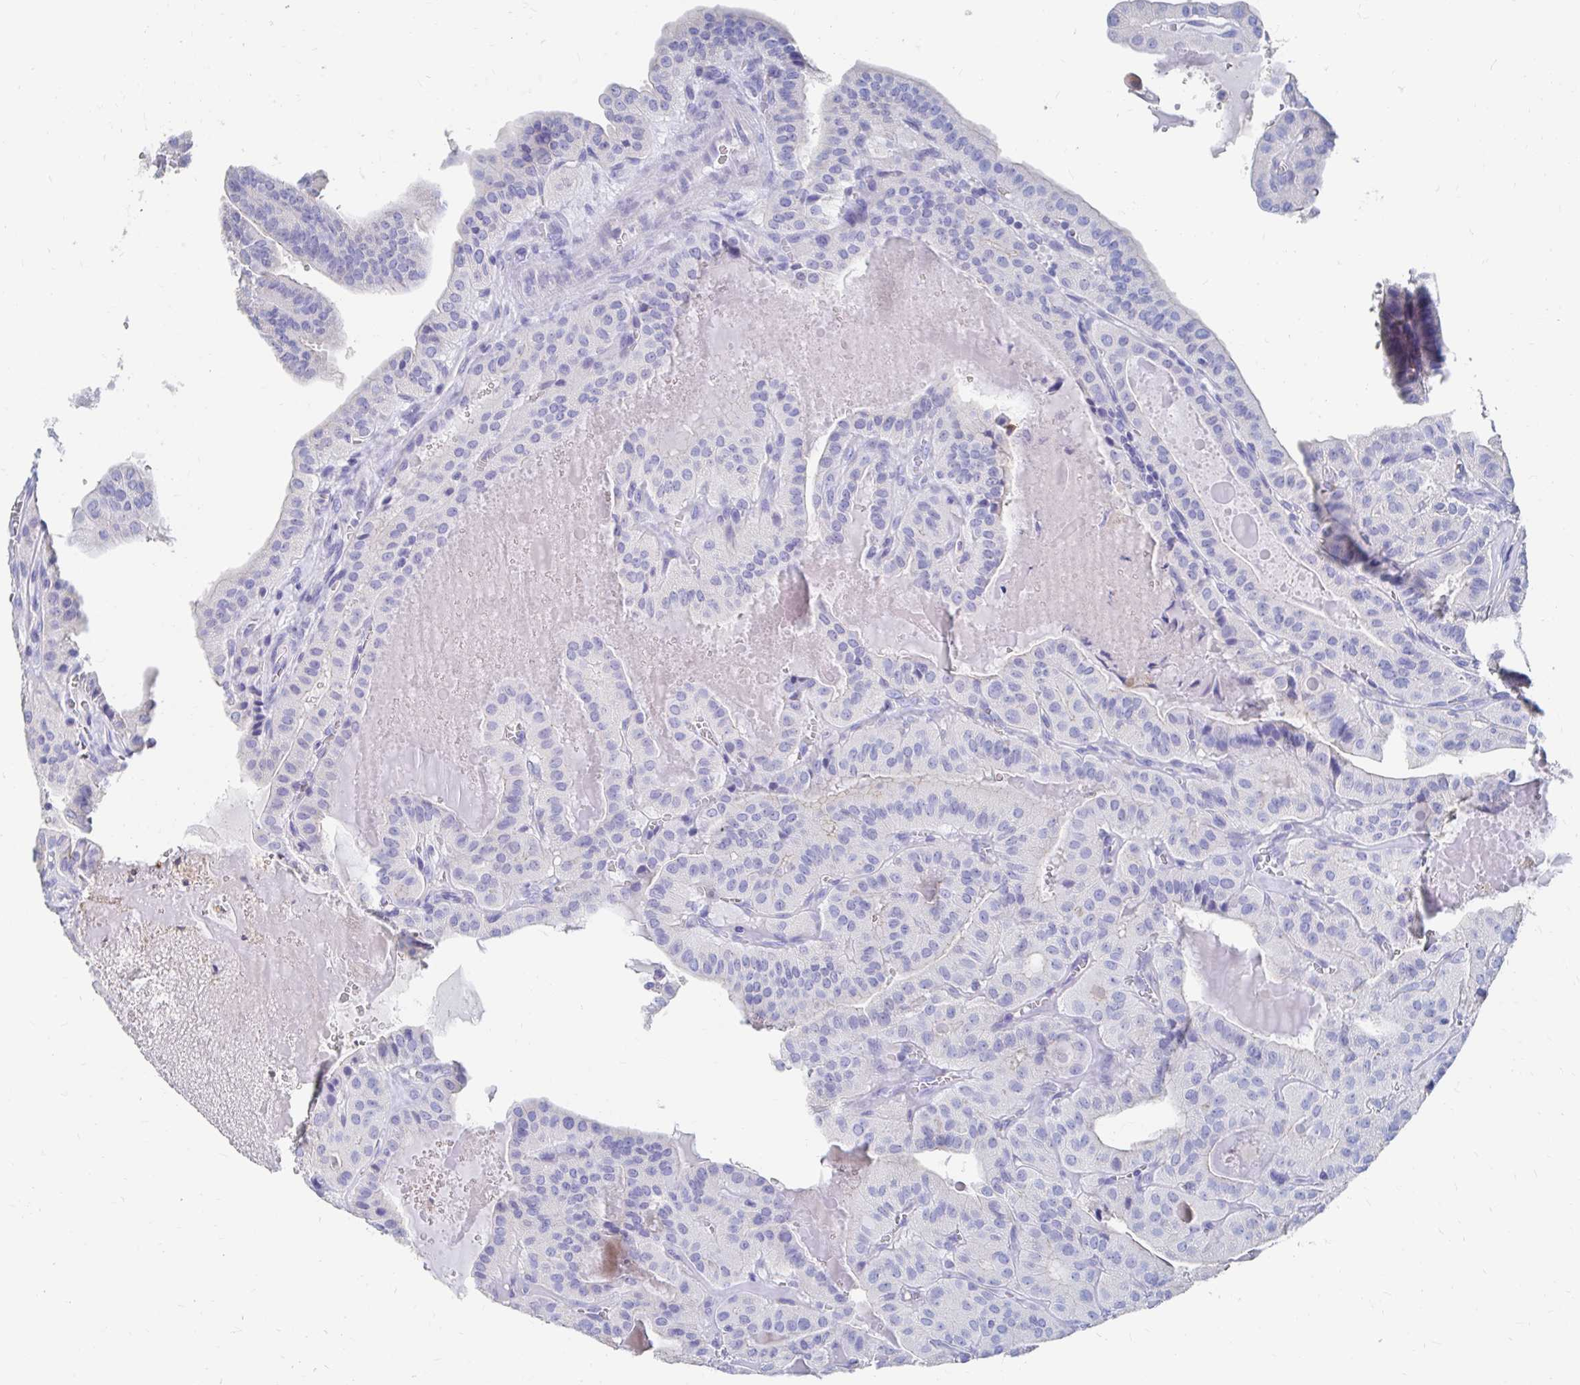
{"staining": {"intensity": "negative", "quantity": "none", "location": "none"}, "tissue": "thyroid cancer", "cell_type": "Tumor cells", "image_type": "cancer", "snomed": [{"axis": "morphology", "description": "Papillary adenocarcinoma, NOS"}, {"axis": "topography", "description": "Thyroid gland"}], "caption": "Immunohistochemical staining of thyroid cancer (papillary adenocarcinoma) exhibits no significant expression in tumor cells. (DAB (3,3'-diaminobenzidine) IHC with hematoxylin counter stain).", "gene": "LAMC3", "patient": {"sex": "male", "age": 52}}